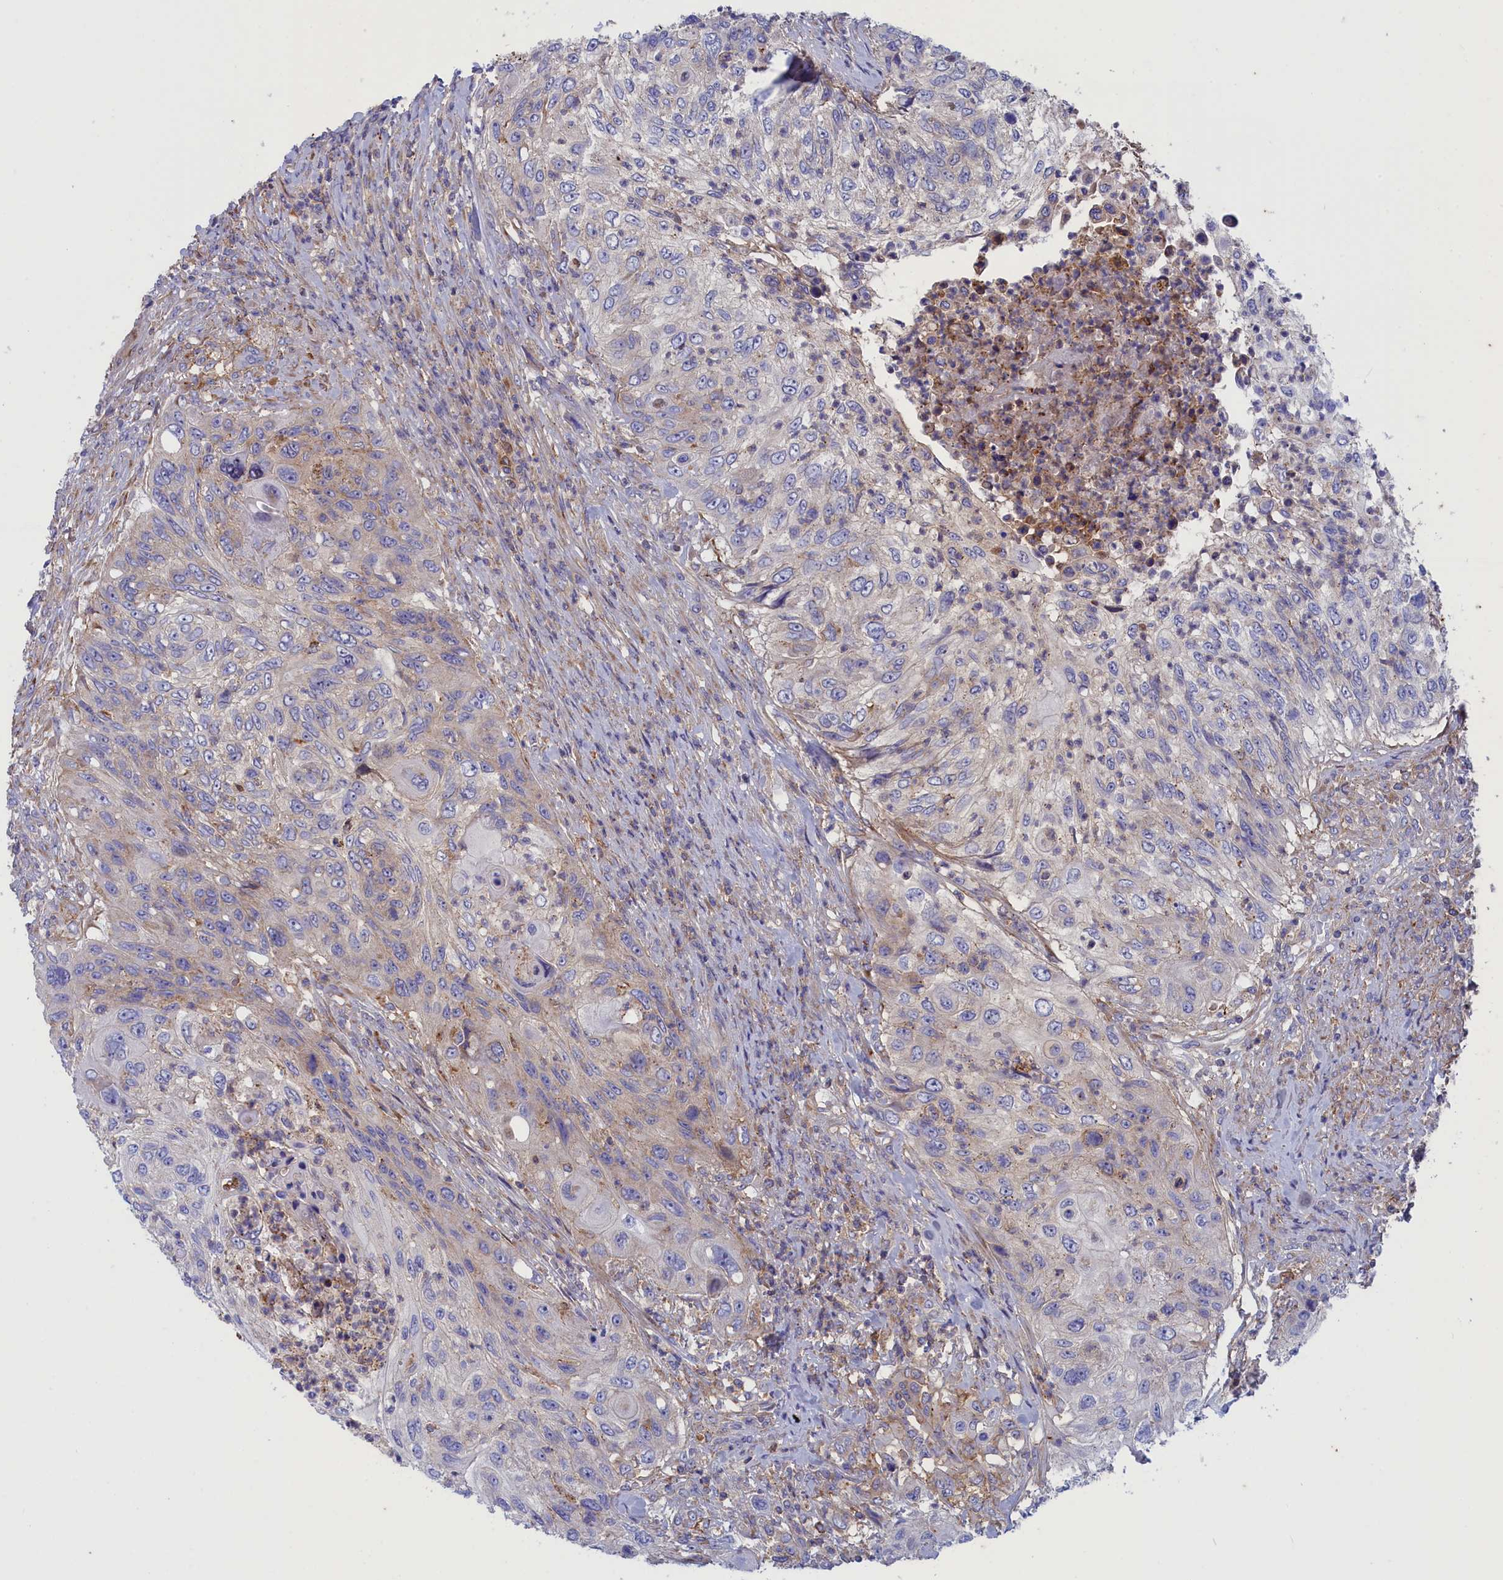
{"staining": {"intensity": "negative", "quantity": "none", "location": "none"}, "tissue": "urothelial cancer", "cell_type": "Tumor cells", "image_type": "cancer", "snomed": [{"axis": "morphology", "description": "Urothelial carcinoma, High grade"}, {"axis": "topography", "description": "Urinary bladder"}], "caption": "Protein analysis of urothelial cancer shows no significant positivity in tumor cells.", "gene": "SCAMP4", "patient": {"sex": "female", "age": 60}}